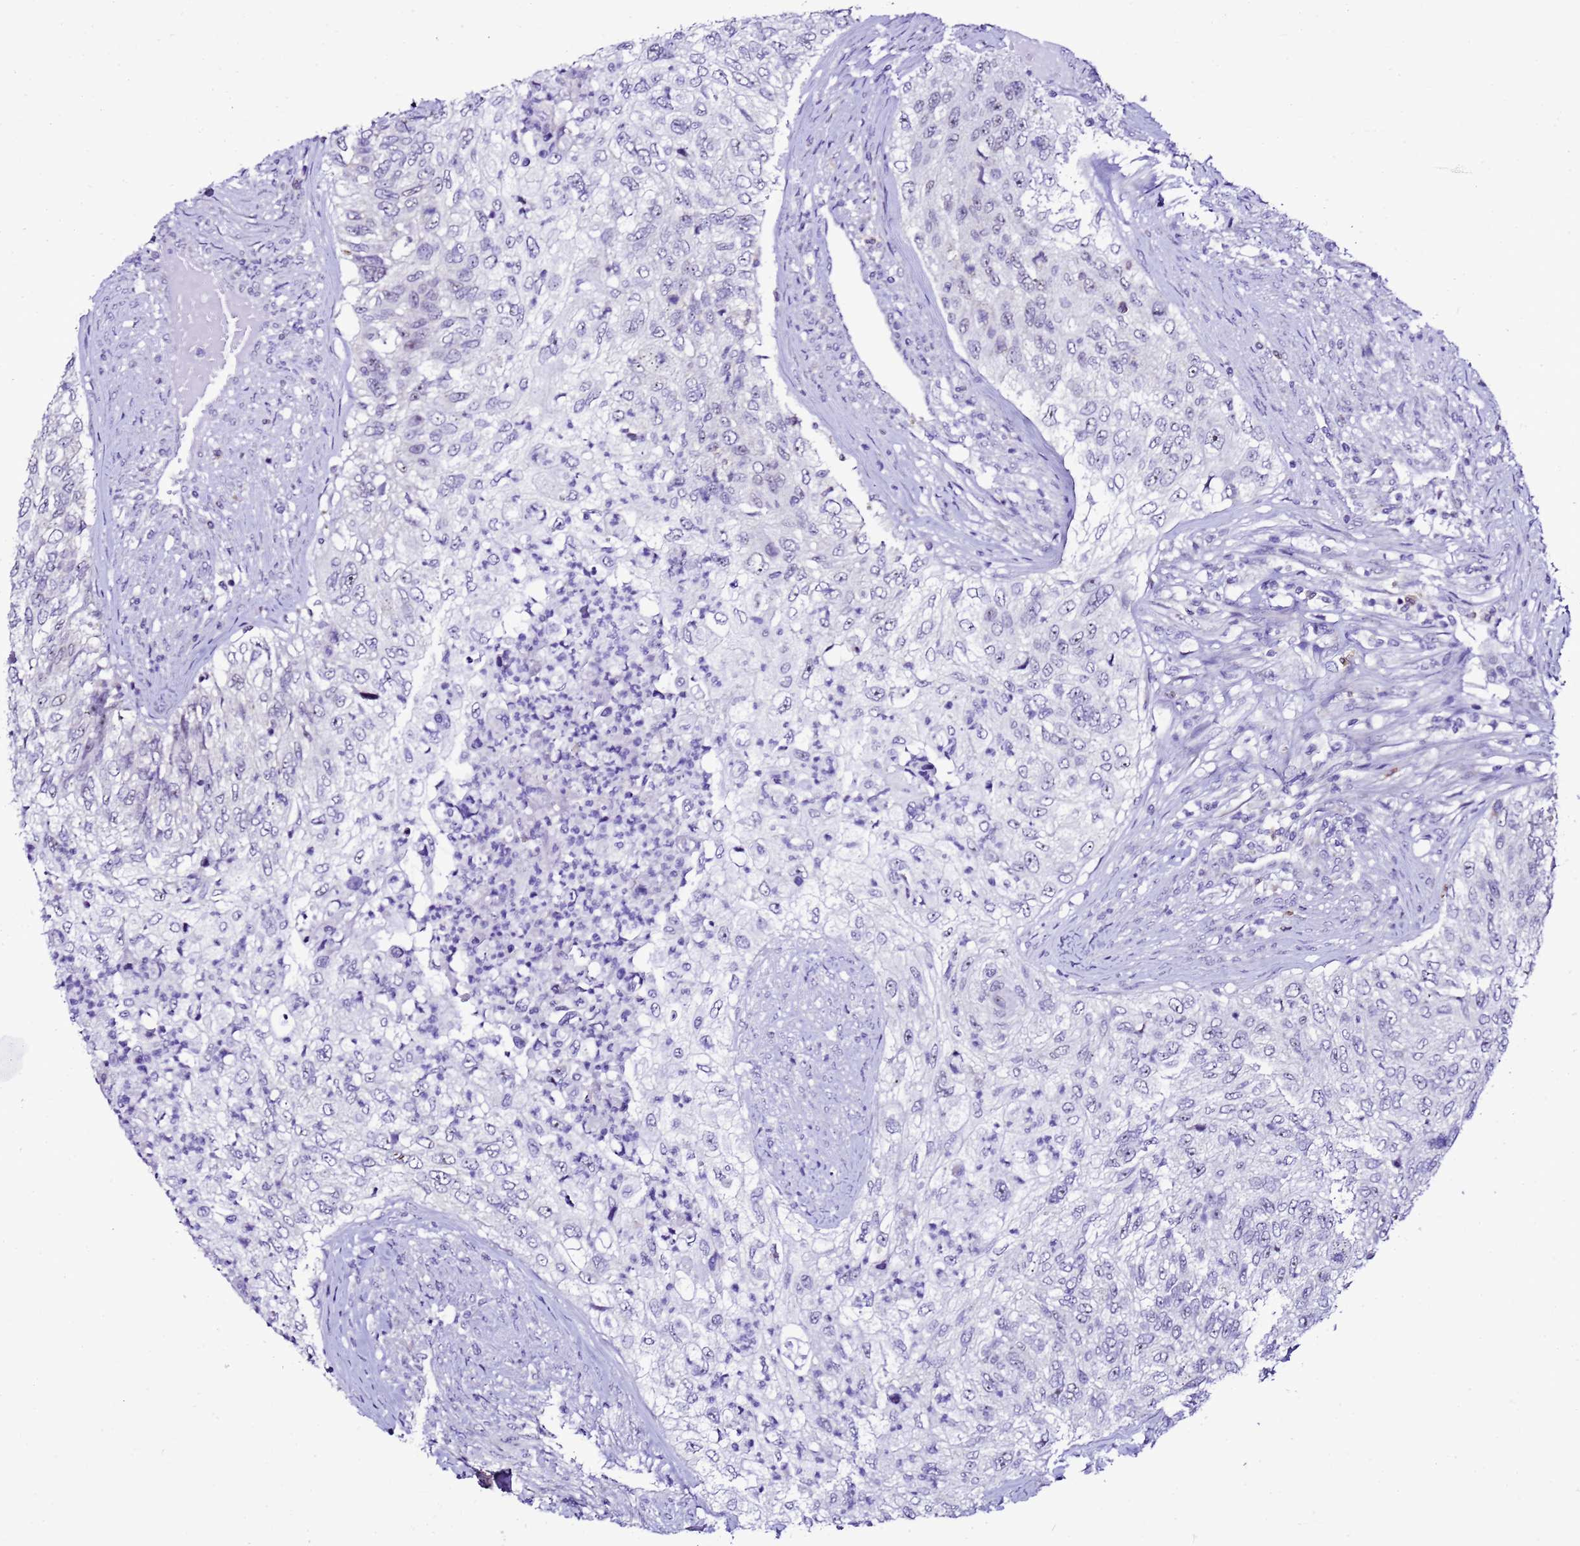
{"staining": {"intensity": "negative", "quantity": "none", "location": "none"}, "tissue": "urothelial cancer", "cell_type": "Tumor cells", "image_type": "cancer", "snomed": [{"axis": "morphology", "description": "Urothelial carcinoma, High grade"}, {"axis": "topography", "description": "Urinary bladder"}], "caption": "Tumor cells show no significant protein staining in urothelial carcinoma (high-grade). (Stains: DAB (3,3'-diaminobenzidine) IHC with hematoxylin counter stain, Microscopy: brightfield microscopy at high magnification).", "gene": "DPH6", "patient": {"sex": "female", "age": 60}}